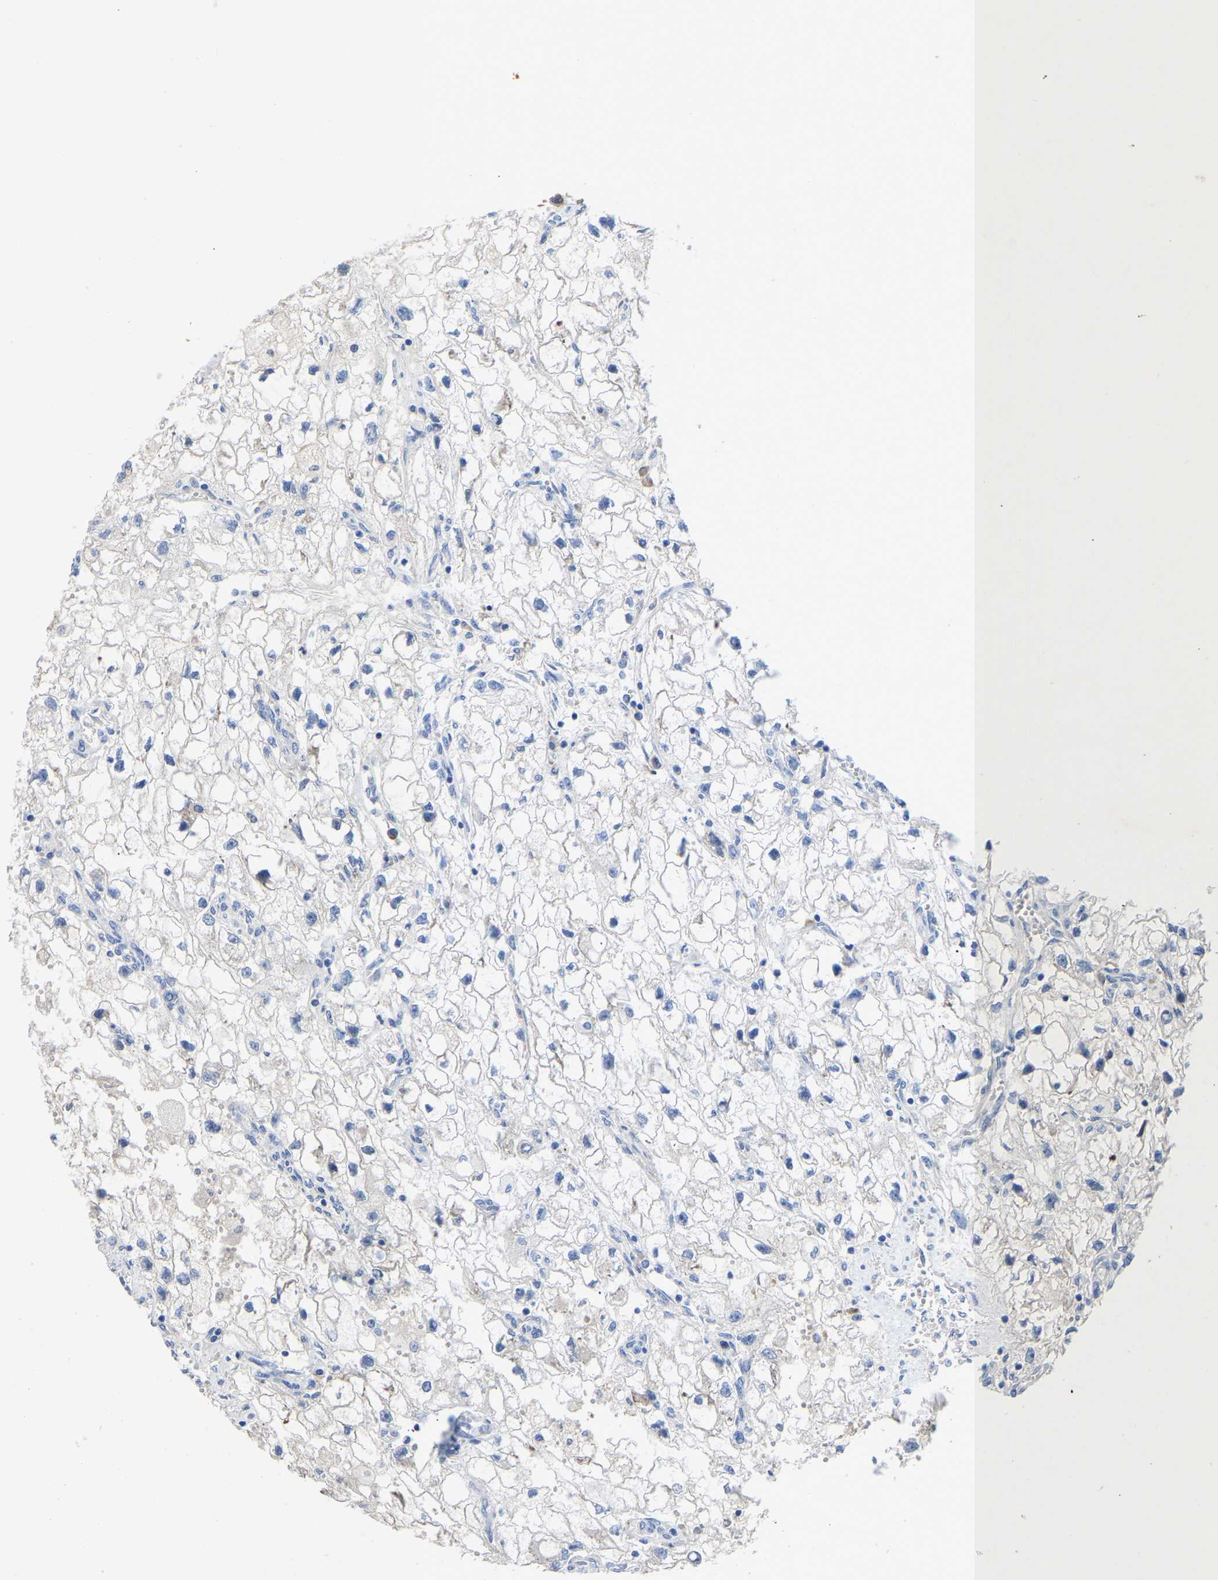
{"staining": {"intensity": "negative", "quantity": "none", "location": "none"}, "tissue": "renal cancer", "cell_type": "Tumor cells", "image_type": "cancer", "snomed": [{"axis": "morphology", "description": "Adenocarcinoma, NOS"}, {"axis": "topography", "description": "Kidney"}], "caption": "IHC micrograph of neoplastic tissue: human renal cancer stained with DAB (3,3'-diaminobenzidine) reveals no significant protein expression in tumor cells. (DAB immunohistochemistry, high magnification).", "gene": "ABCA10", "patient": {"sex": "female", "age": 70}}